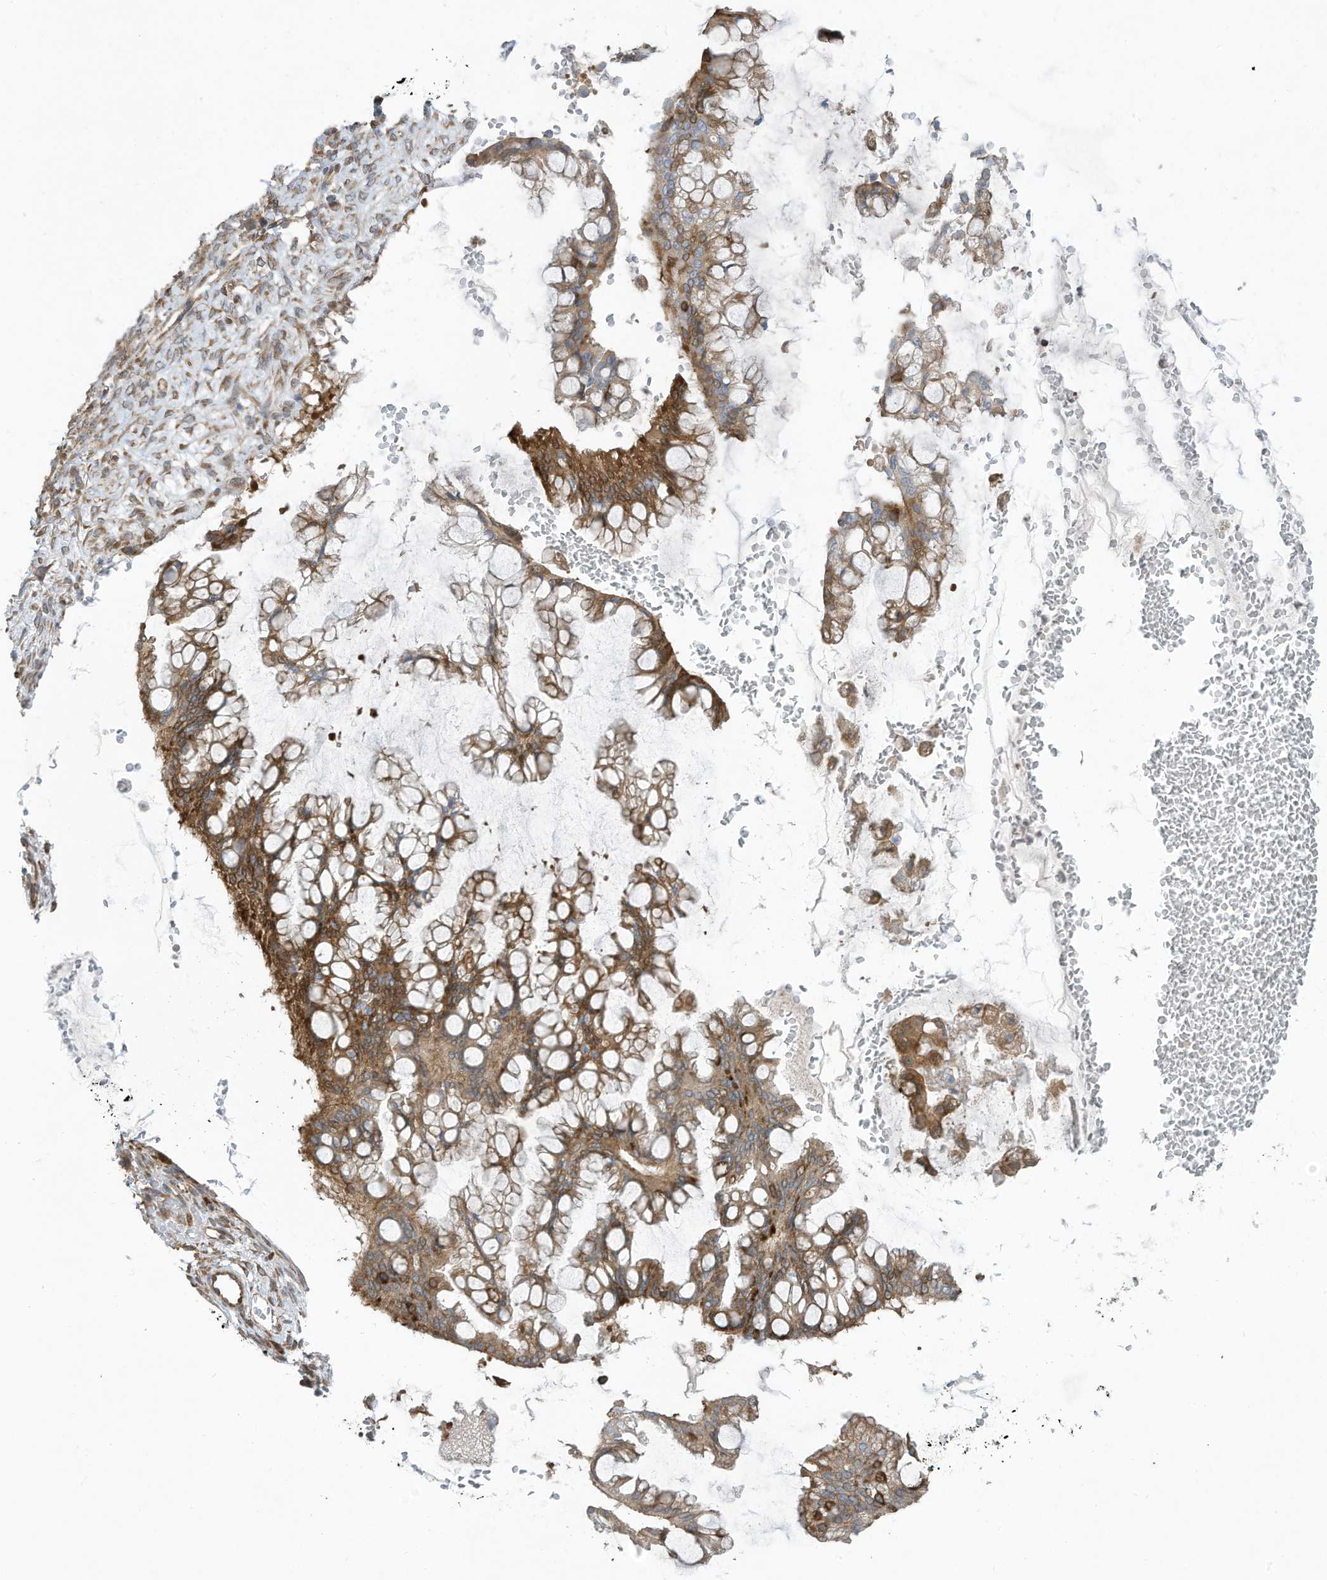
{"staining": {"intensity": "moderate", "quantity": ">75%", "location": "cytoplasmic/membranous"}, "tissue": "ovarian cancer", "cell_type": "Tumor cells", "image_type": "cancer", "snomed": [{"axis": "morphology", "description": "Cystadenocarcinoma, mucinous, NOS"}, {"axis": "topography", "description": "Ovary"}], "caption": "Protein expression analysis of human mucinous cystadenocarcinoma (ovarian) reveals moderate cytoplasmic/membranous staining in approximately >75% of tumor cells.", "gene": "USE1", "patient": {"sex": "female", "age": 73}}